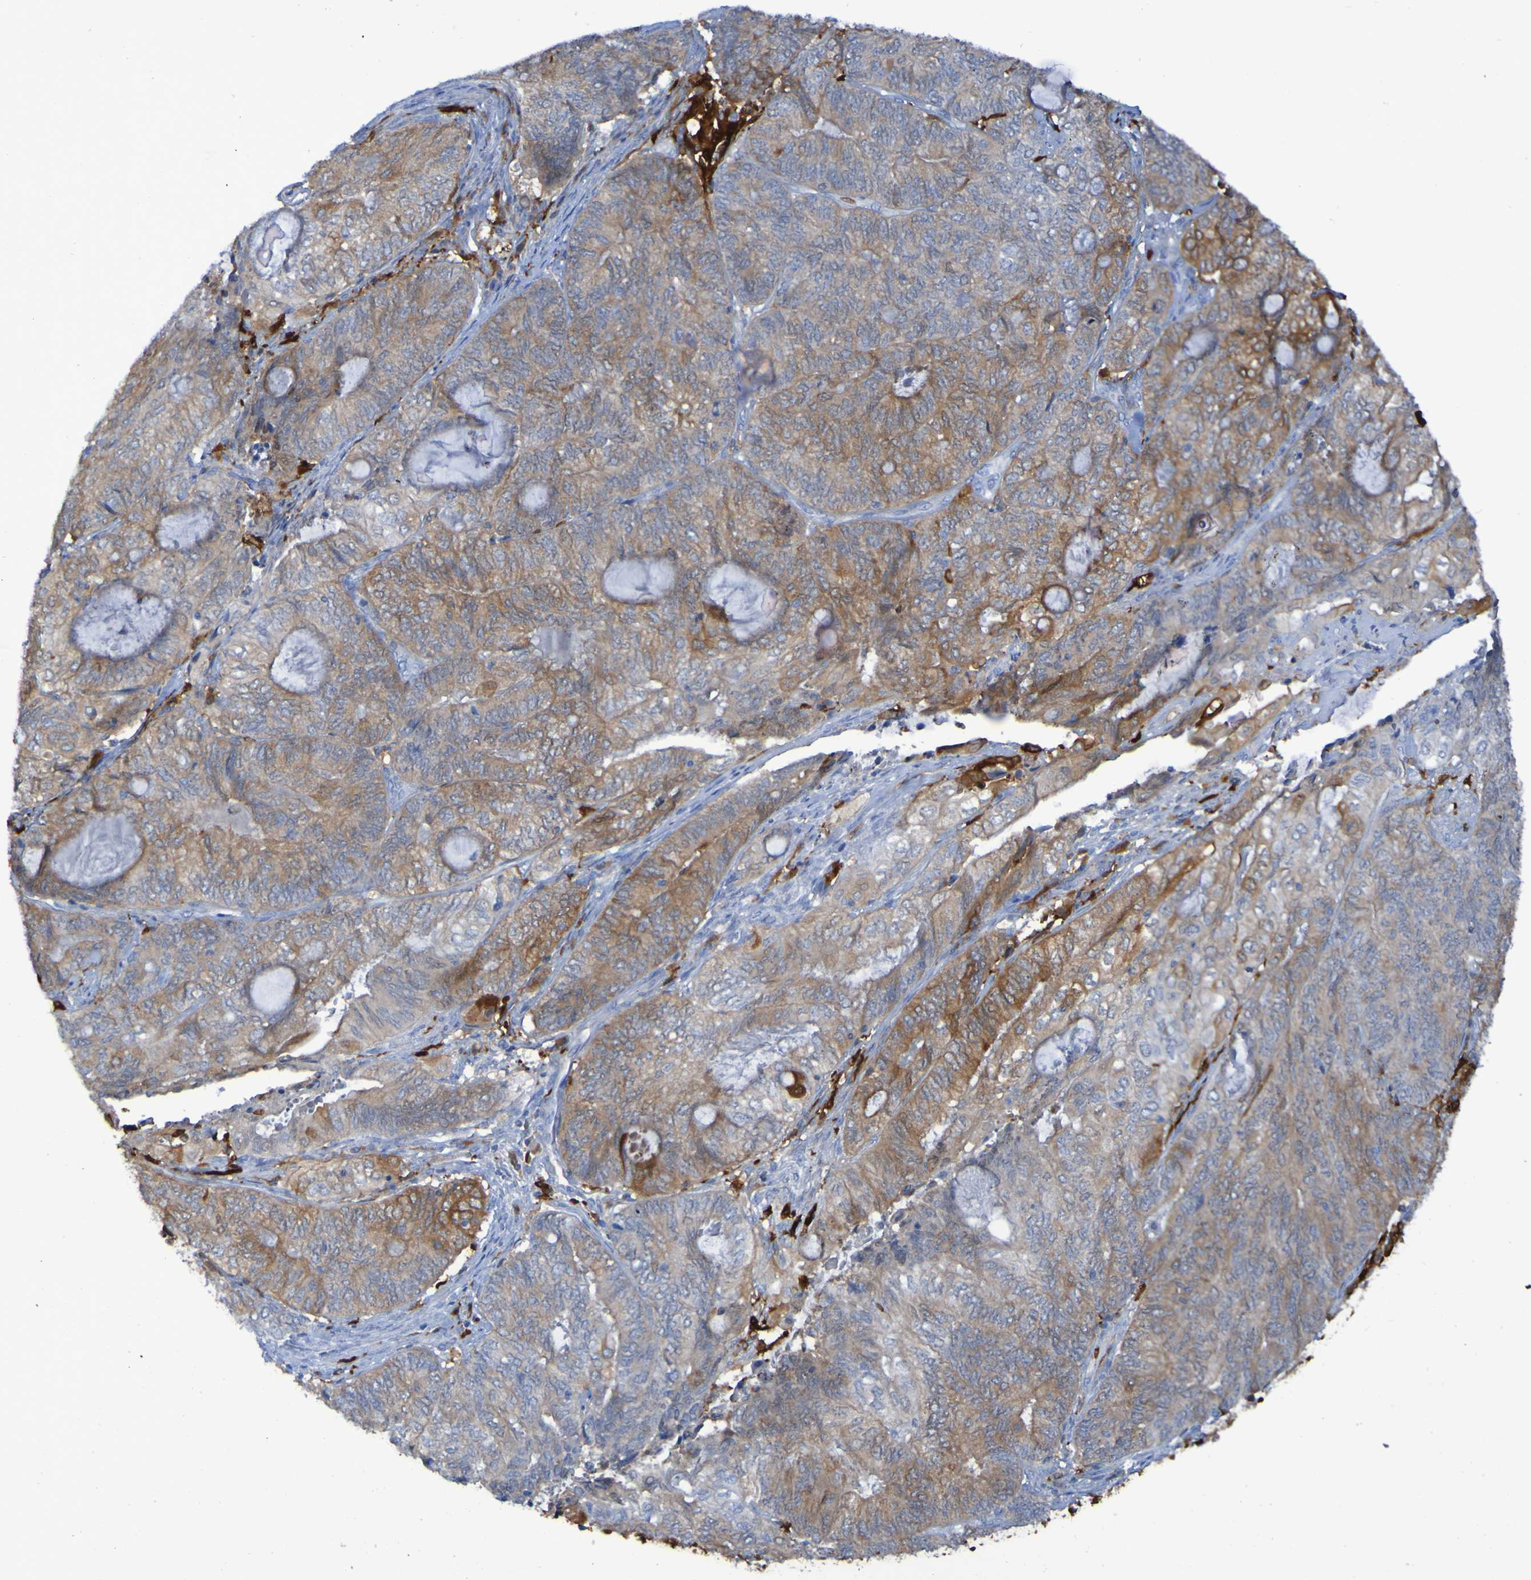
{"staining": {"intensity": "weak", "quantity": ">75%", "location": "cytoplasmic/membranous"}, "tissue": "endometrial cancer", "cell_type": "Tumor cells", "image_type": "cancer", "snomed": [{"axis": "morphology", "description": "Adenocarcinoma, NOS"}, {"axis": "topography", "description": "Uterus"}, {"axis": "topography", "description": "Endometrium"}], "caption": "Immunohistochemical staining of endometrial adenocarcinoma displays low levels of weak cytoplasmic/membranous protein staining in approximately >75% of tumor cells.", "gene": "MPPE1", "patient": {"sex": "female", "age": 70}}